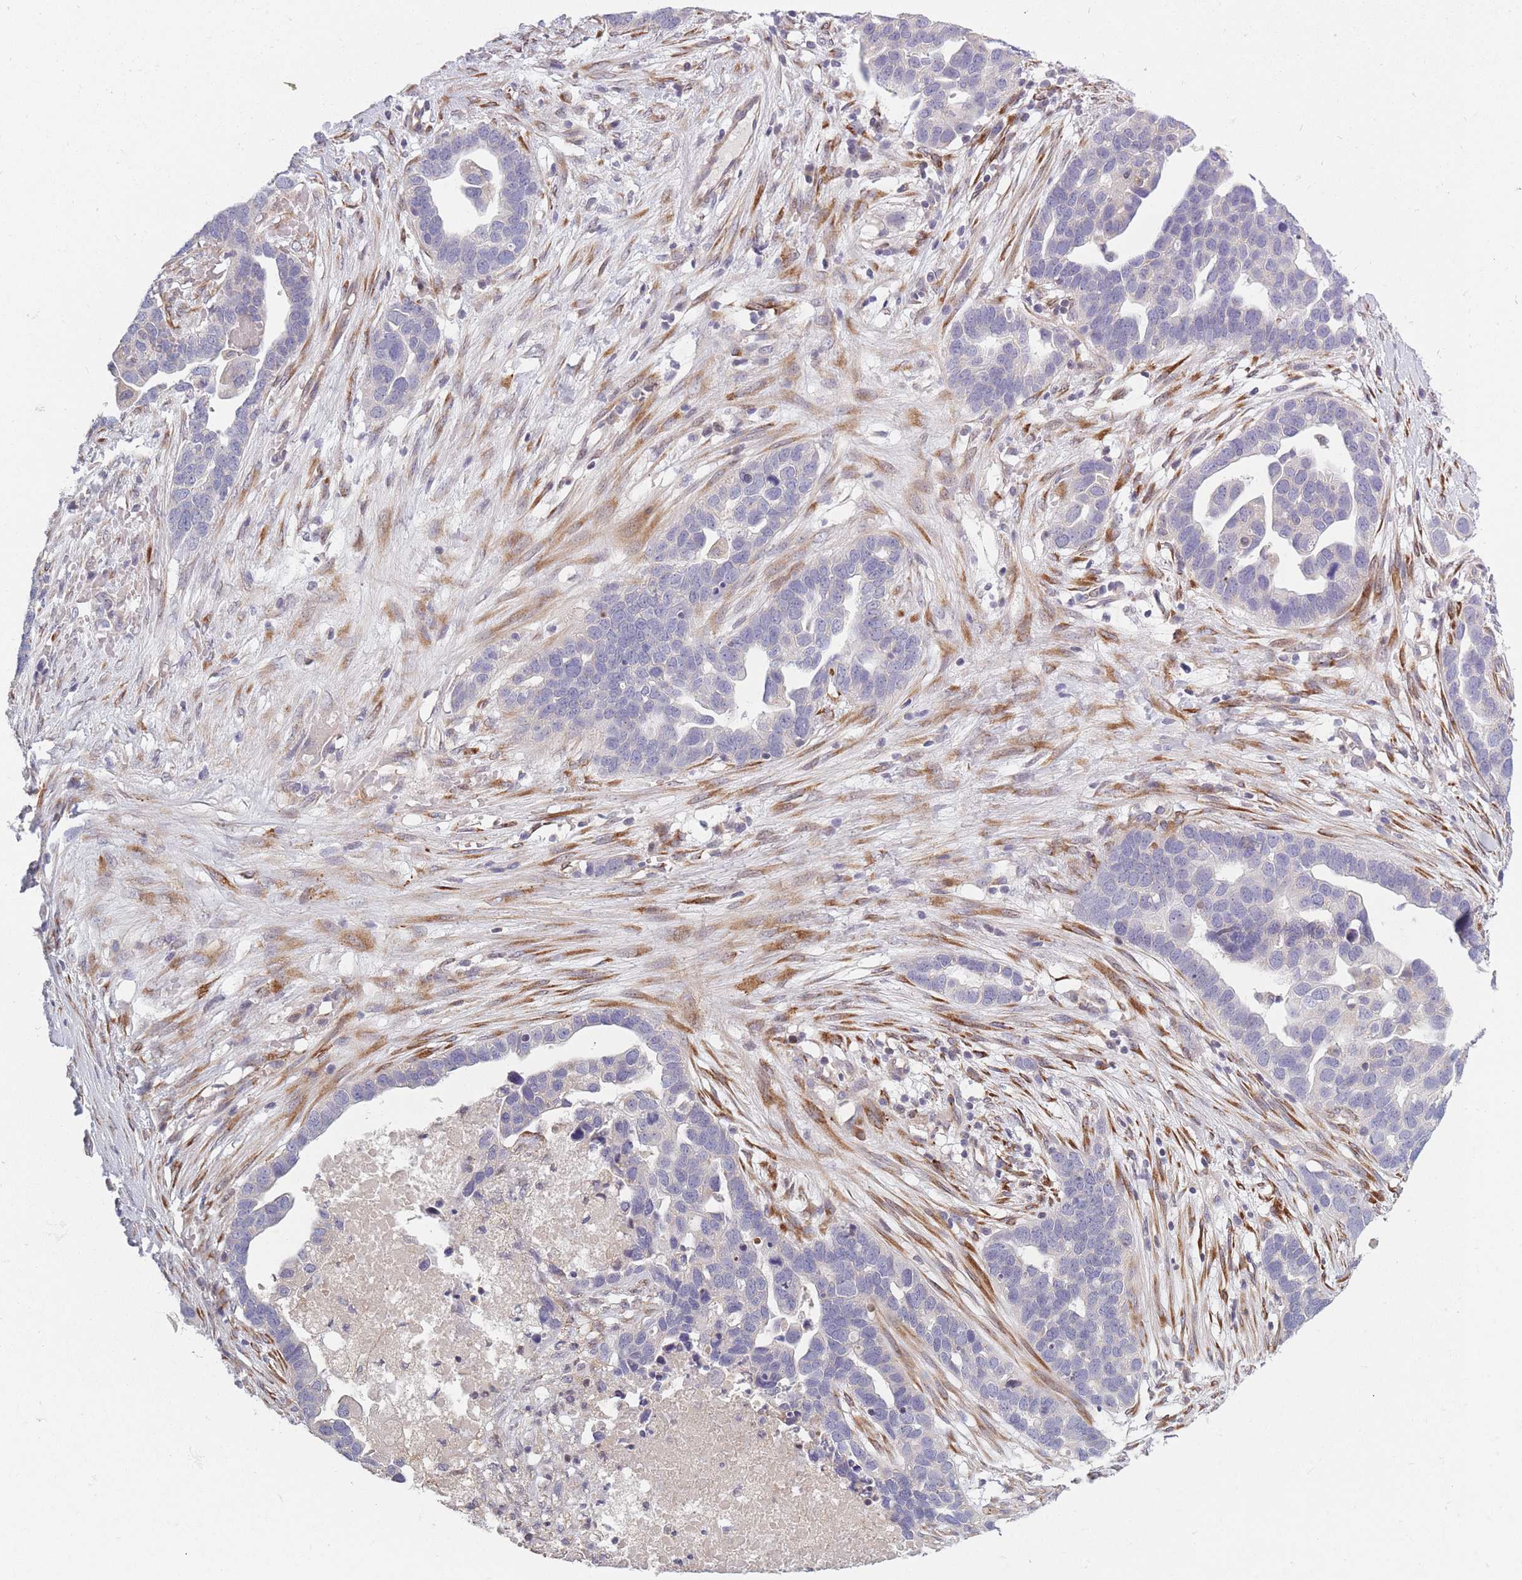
{"staining": {"intensity": "negative", "quantity": "none", "location": "none"}, "tissue": "ovarian cancer", "cell_type": "Tumor cells", "image_type": "cancer", "snomed": [{"axis": "morphology", "description": "Cystadenocarcinoma, serous, NOS"}, {"axis": "topography", "description": "Ovary"}], "caption": "DAB immunohistochemical staining of ovarian cancer shows no significant staining in tumor cells. (DAB immunohistochemistry (IHC), high magnification).", "gene": "CCNQ", "patient": {"sex": "female", "age": 54}}